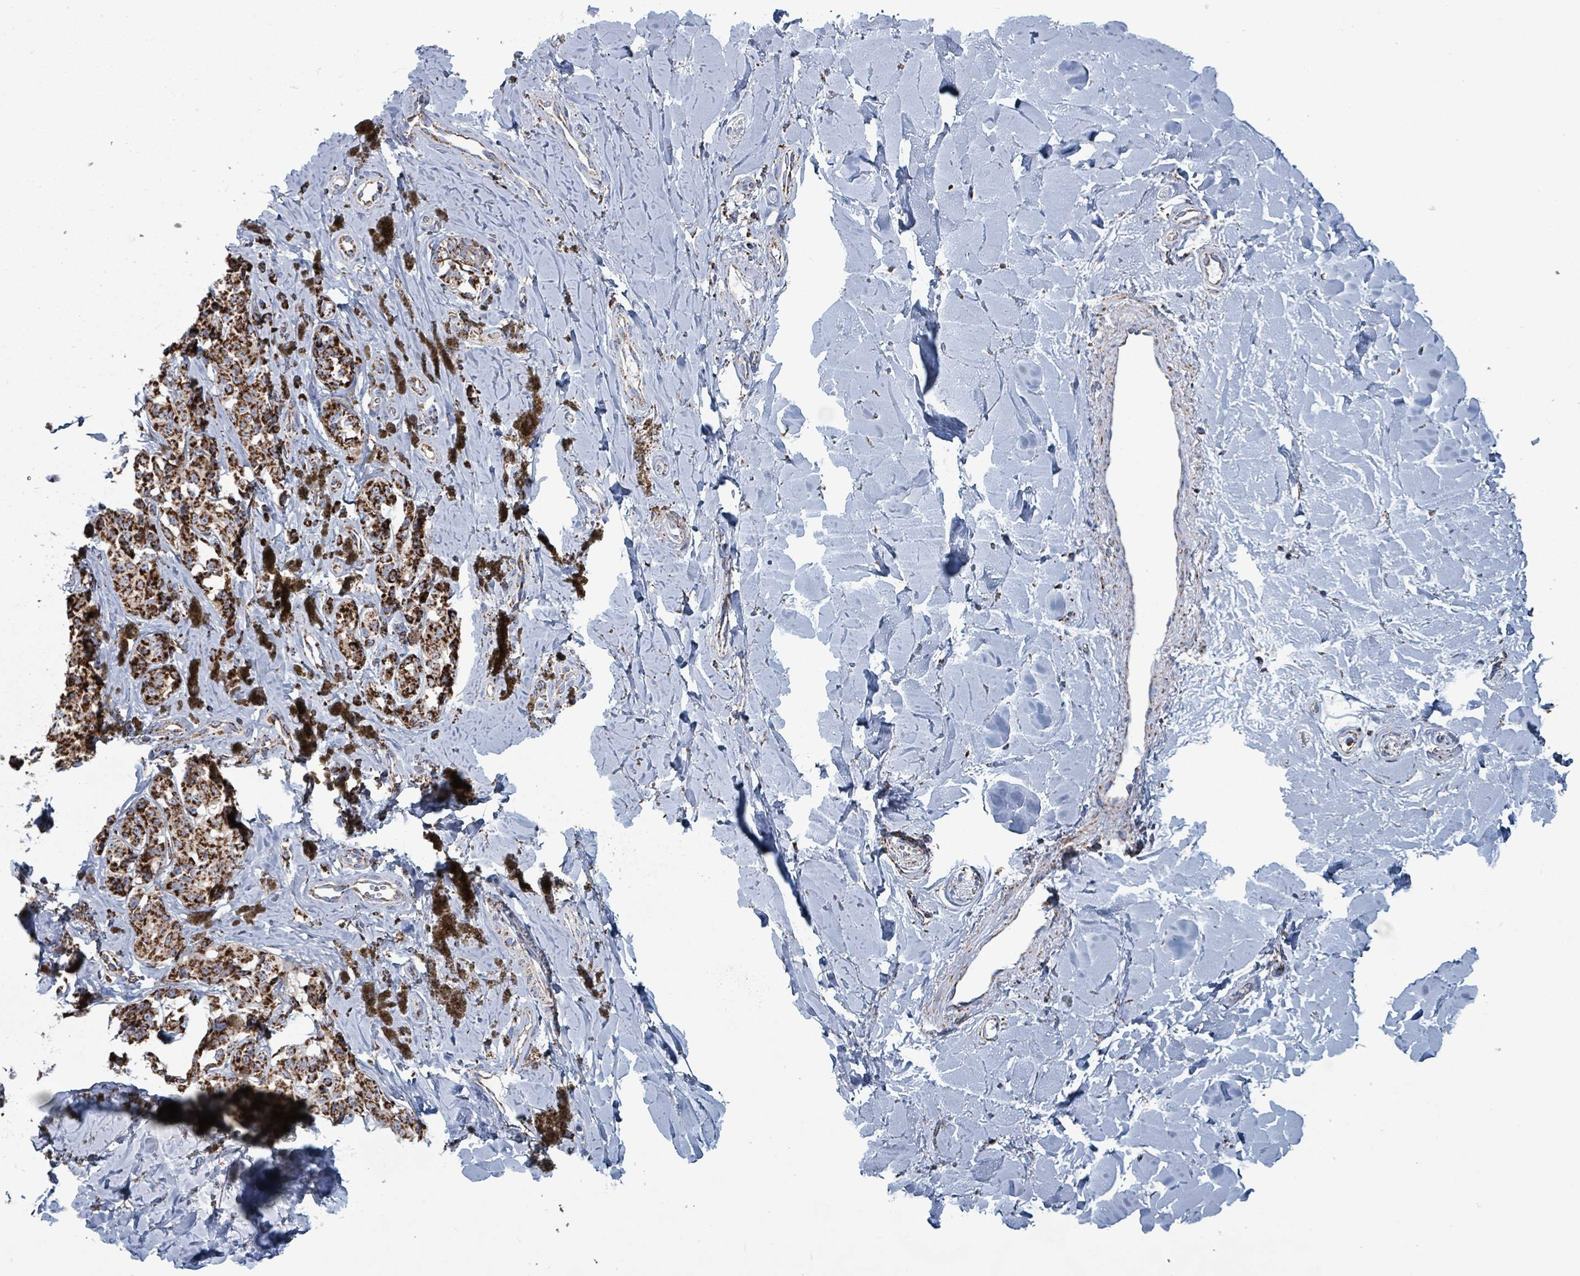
{"staining": {"intensity": "strong", "quantity": ">75%", "location": "cytoplasmic/membranous"}, "tissue": "melanoma", "cell_type": "Tumor cells", "image_type": "cancer", "snomed": [{"axis": "morphology", "description": "Malignant melanoma, NOS"}, {"axis": "topography", "description": "Skin"}], "caption": "Tumor cells display strong cytoplasmic/membranous staining in about >75% of cells in malignant melanoma. (Stains: DAB in brown, nuclei in blue, Microscopy: brightfield microscopy at high magnification).", "gene": "IDH3B", "patient": {"sex": "female", "age": 65}}